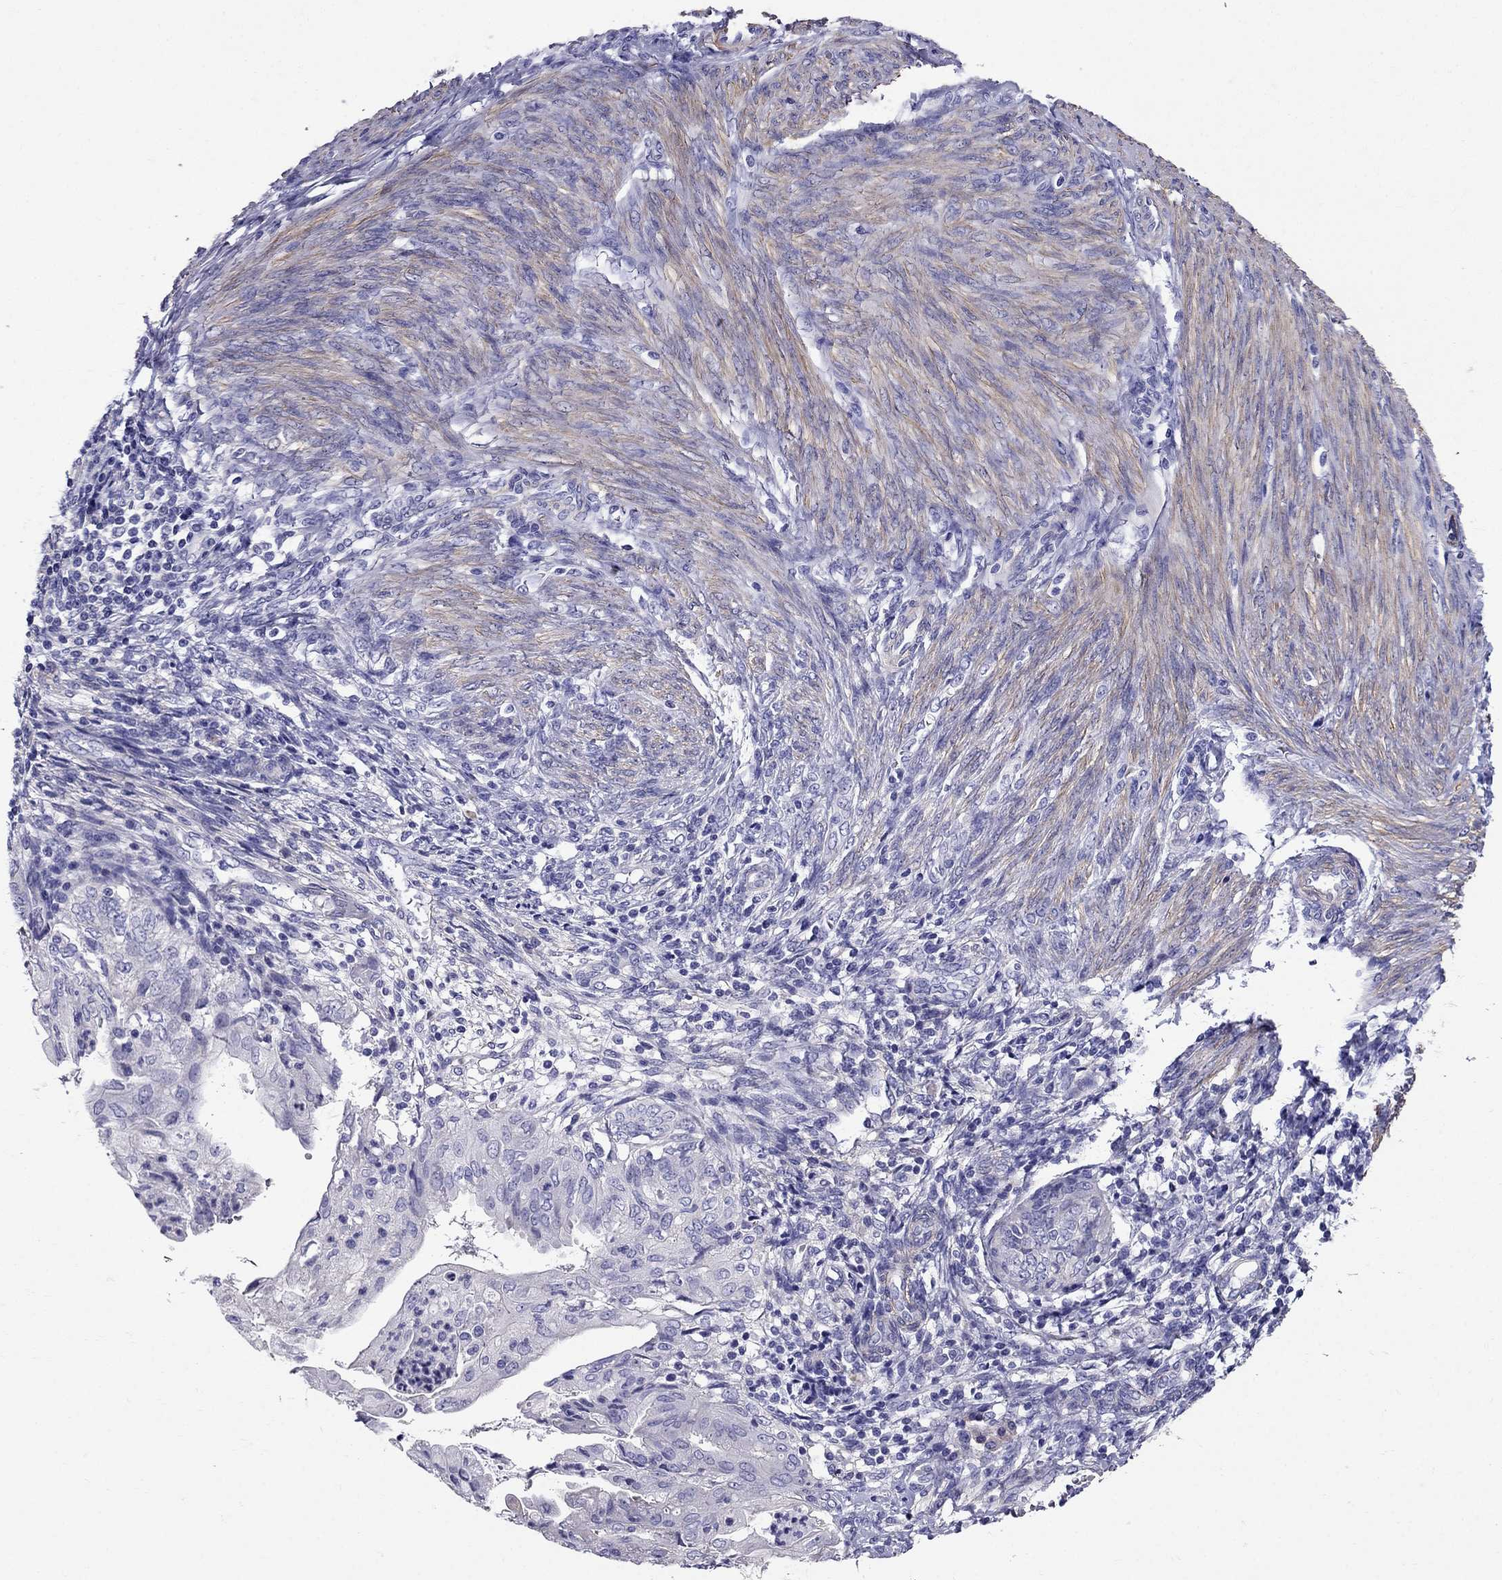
{"staining": {"intensity": "negative", "quantity": "none", "location": "none"}, "tissue": "endometrial cancer", "cell_type": "Tumor cells", "image_type": "cancer", "snomed": [{"axis": "morphology", "description": "Adenocarcinoma, NOS"}, {"axis": "topography", "description": "Endometrium"}], "caption": "Immunohistochemistry micrograph of adenocarcinoma (endometrial) stained for a protein (brown), which demonstrates no expression in tumor cells.", "gene": "GPR50", "patient": {"sex": "female", "age": 68}}